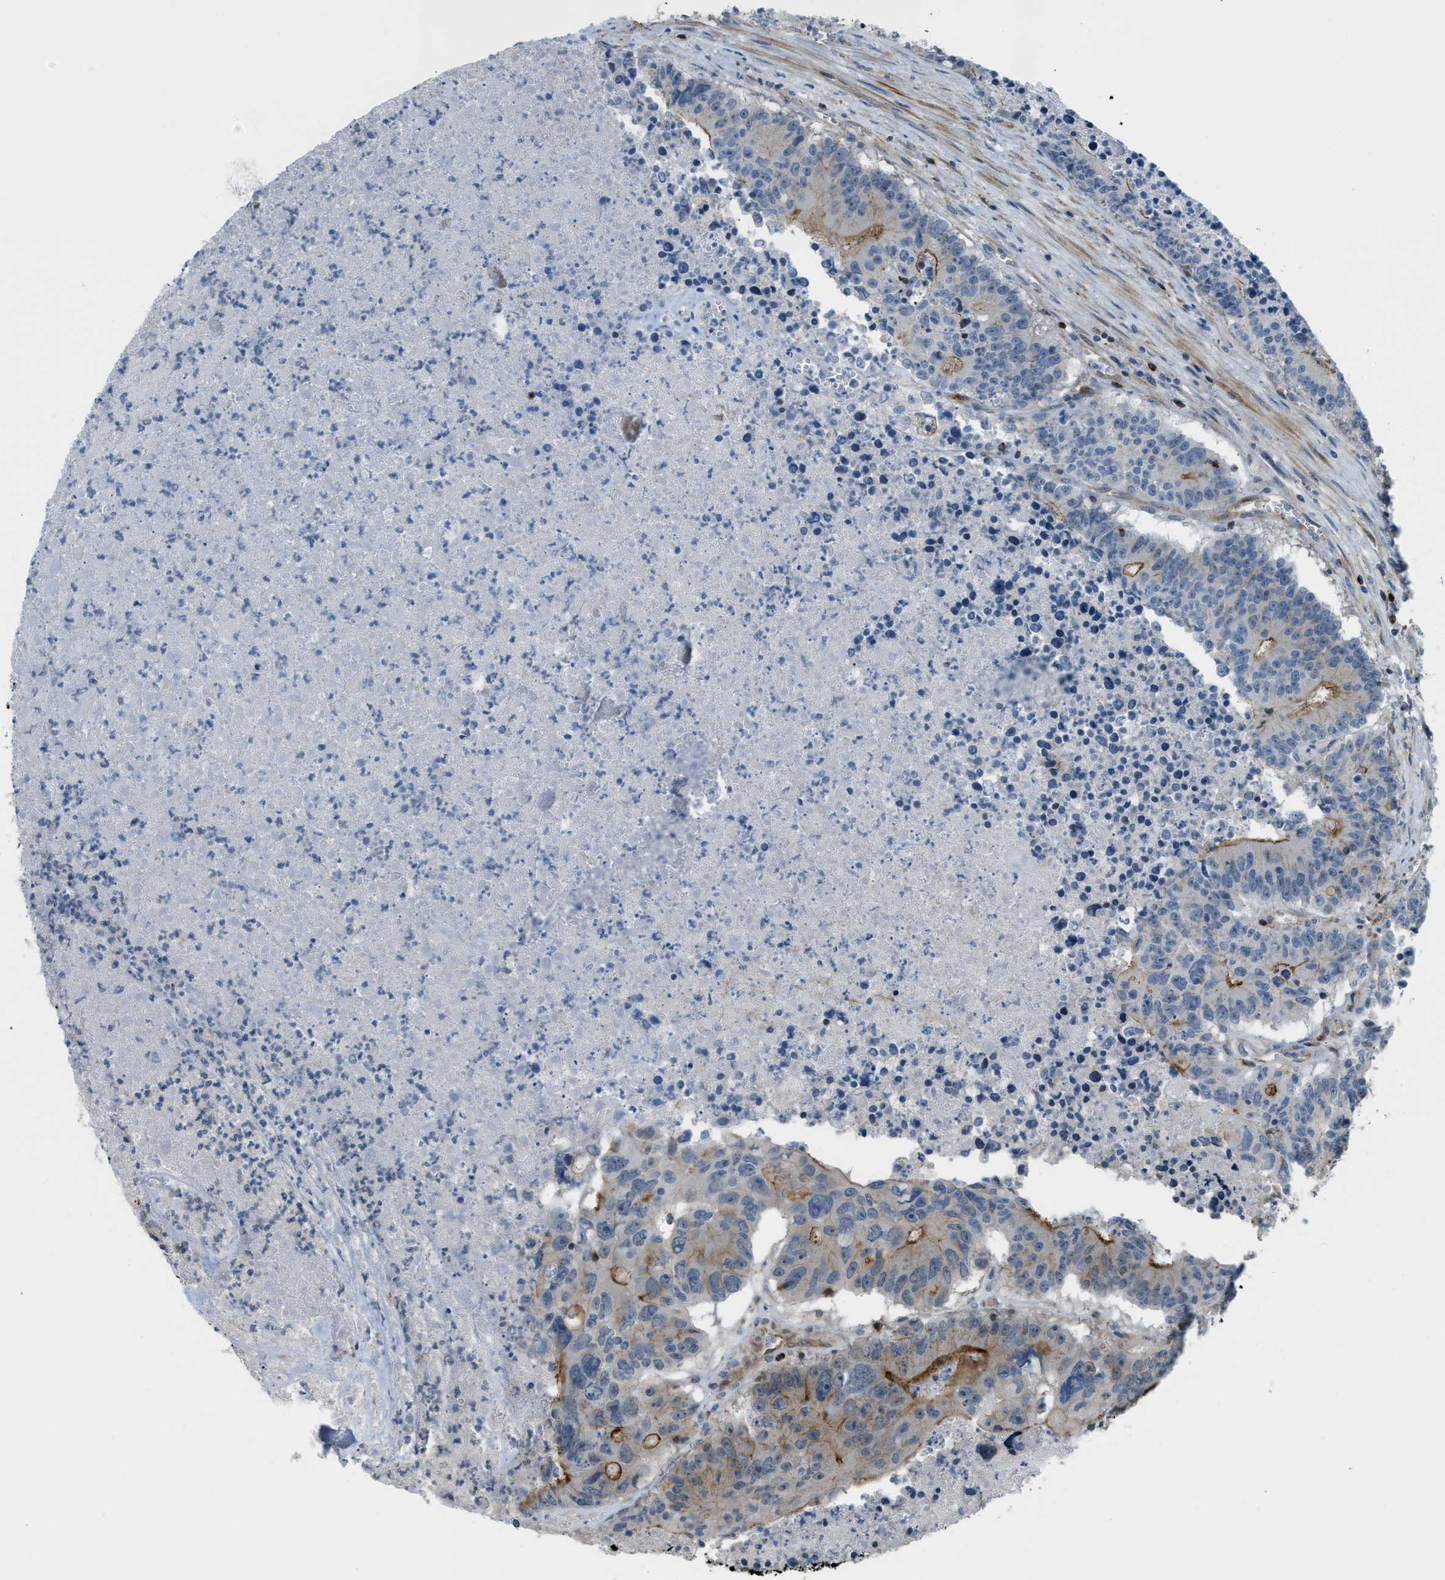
{"staining": {"intensity": "moderate", "quantity": ">75%", "location": "cytoplasmic/membranous"}, "tissue": "colorectal cancer", "cell_type": "Tumor cells", "image_type": "cancer", "snomed": [{"axis": "morphology", "description": "Adenocarcinoma, NOS"}, {"axis": "topography", "description": "Colon"}], "caption": "This photomicrograph shows adenocarcinoma (colorectal) stained with immunohistochemistry to label a protein in brown. The cytoplasmic/membranous of tumor cells show moderate positivity for the protein. Nuclei are counter-stained blue.", "gene": "KIAA1671", "patient": {"sex": "male", "age": 87}}